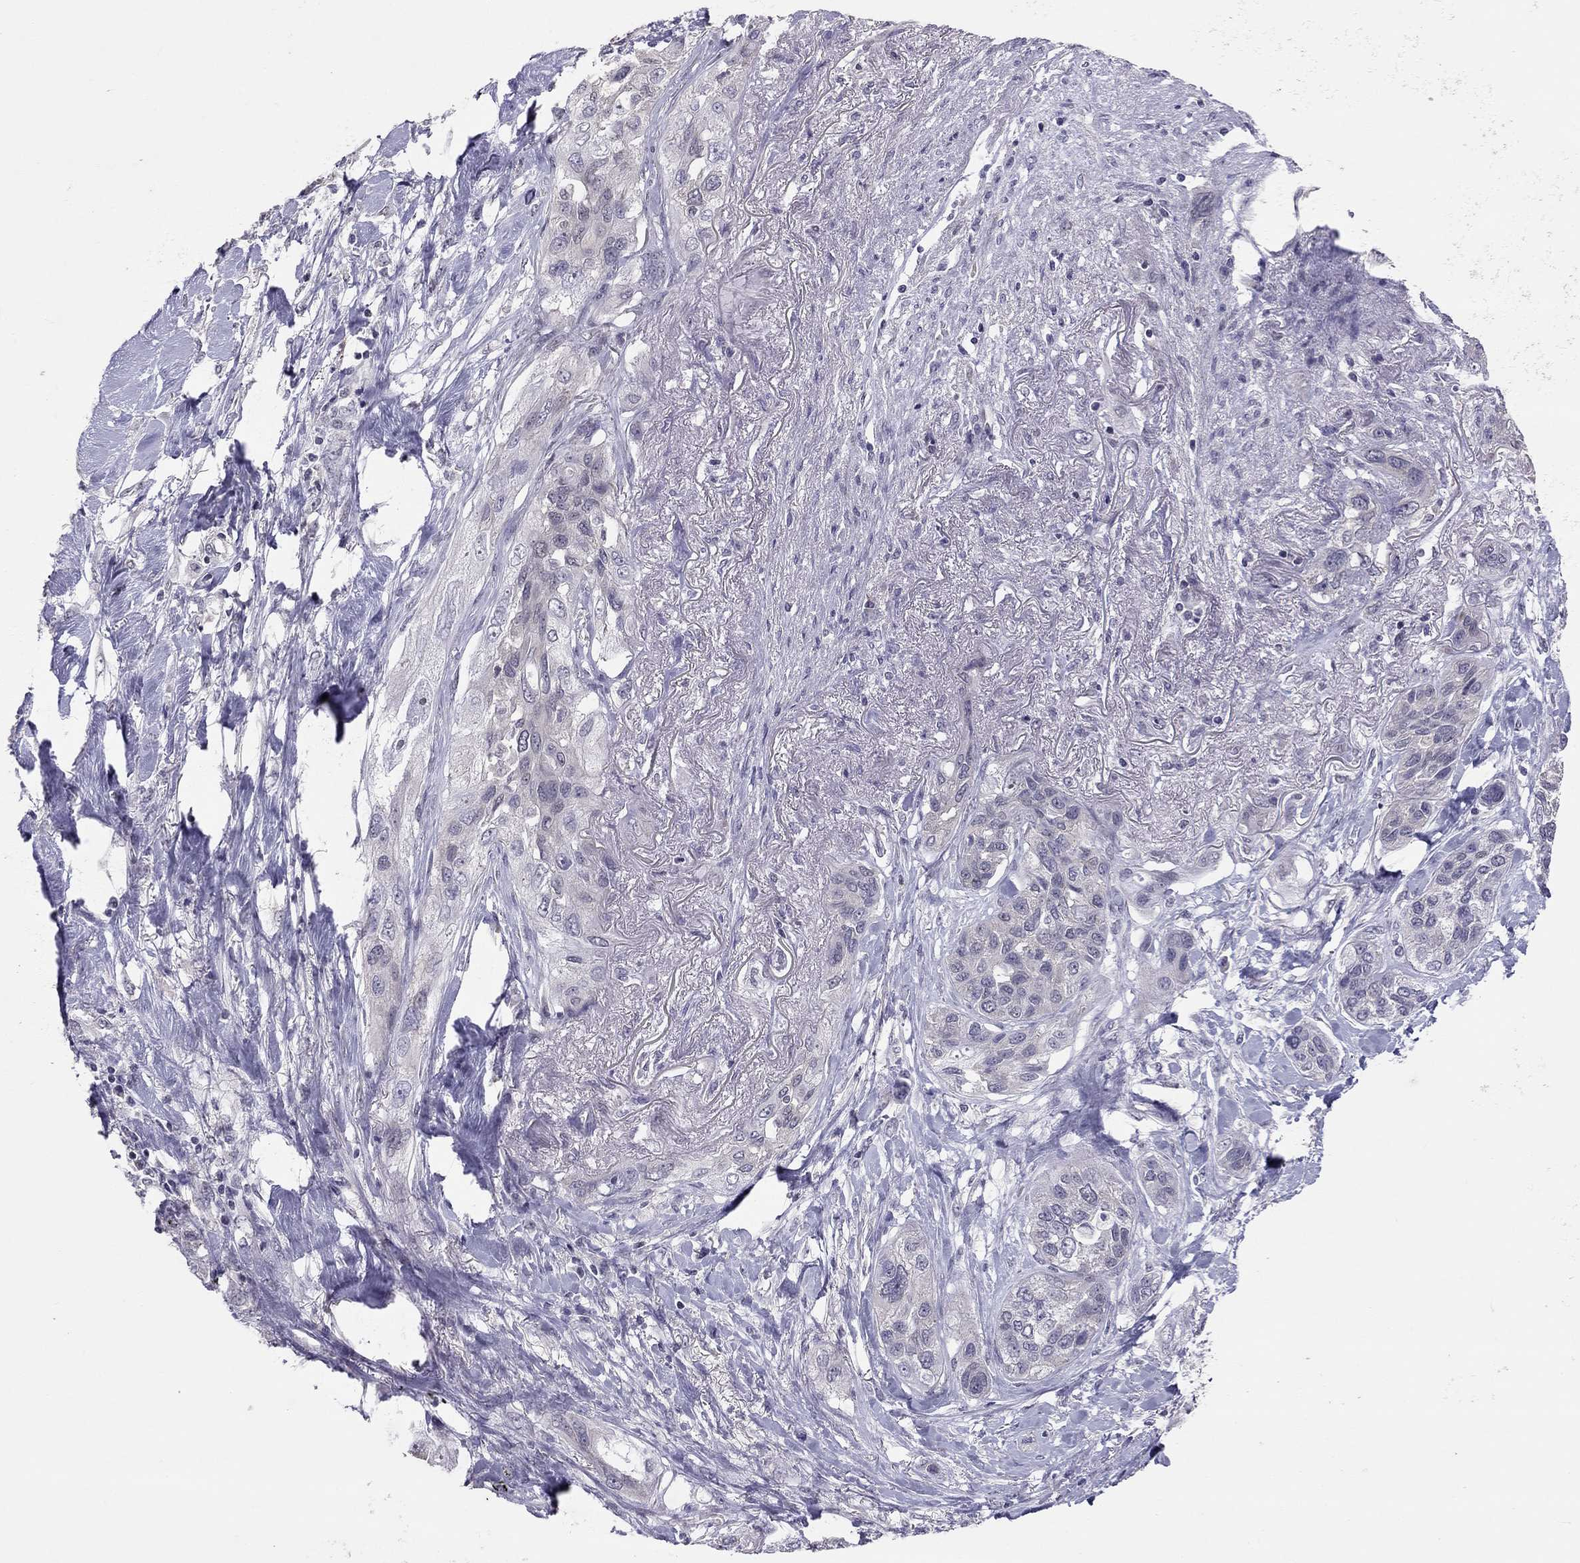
{"staining": {"intensity": "negative", "quantity": "none", "location": "none"}, "tissue": "lung cancer", "cell_type": "Tumor cells", "image_type": "cancer", "snomed": [{"axis": "morphology", "description": "Squamous cell carcinoma, NOS"}, {"axis": "topography", "description": "Lung"}], "caption": "A high-resolution image shows immunohistochemistry staining of lung cancer, which shows no significant positivity in tumor cells.", "gene": "HSF2BP", "patient": {"sex": "female", "age": 70}}